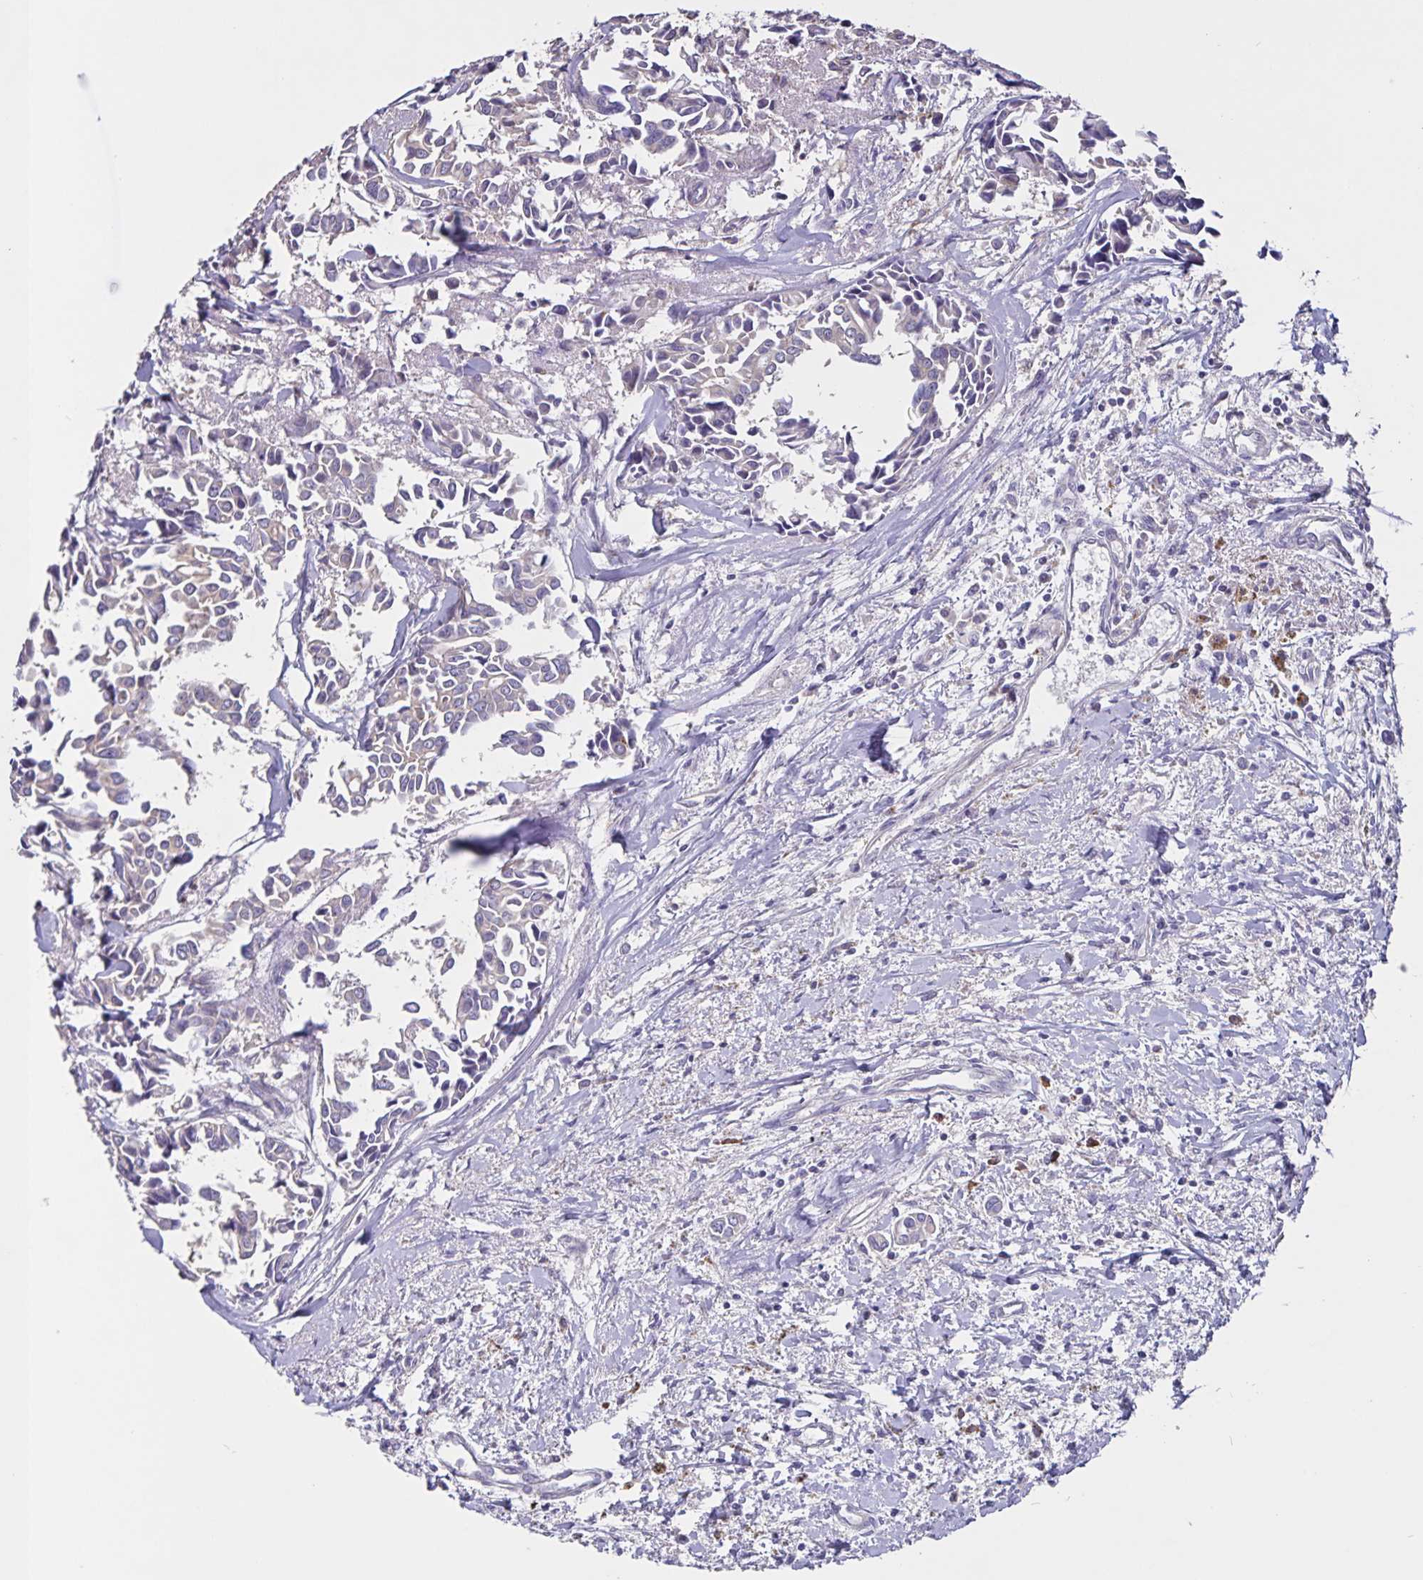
{"staining": {"intensity": "negative", "quantity": "none", "location": "none"}, "tissue": "breast cancer", "cell_type": "Tumor cells", "image_type": "cancer", "snomed": [{"axis": "morphology", "description": "Duct carcinoma"}, {"axis": "topography", "description": "Breast"}], "caption": "High power microscopy photomicrograph of an immunohistochemistry (IHC) photomicrograph of intraductal carcinoma (breast), revealing no significant expression in tumor cells. The staining is performed using DAB (3,3'-diaminobenzidine) brown chromogen with nuclei counter-stained in using hematoxylin.", "gene": "FBXL16", "patient": {"sex": "female", "age": 54}}